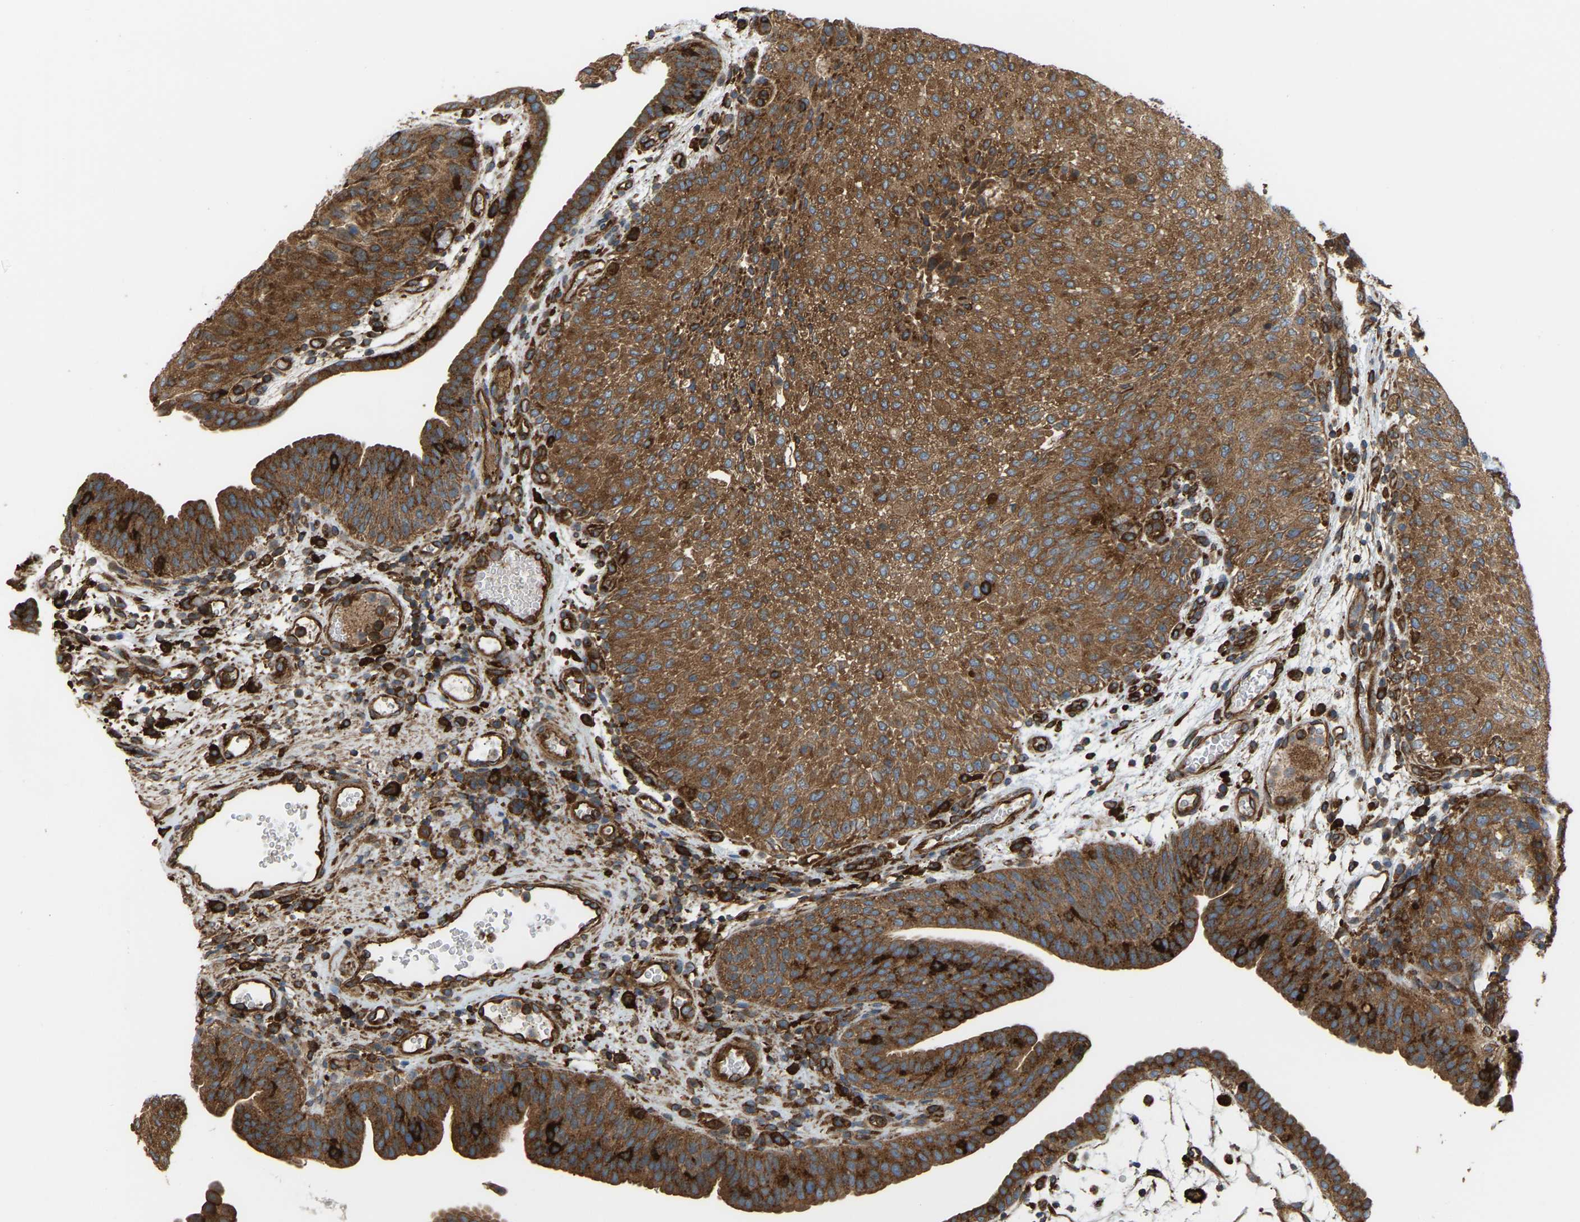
{"staining": {"intensity": "strong", "quantity": ">75%", "location": "cytoplasmic/membranous"}, "tissue": "urothelial cancer", "cell_type": "Tumor cells", "image_type": "cancer", "snomed": [{"axis": "morphology", "description": "Urothelial carcinoma, Low grade"}, {"axis": "morphology", "description": "Urothelial carcinoma, High grade"}, {"axis": "topography", "description": "Urinary bladder"}], "caption": "Immunohistochemical staining of human high-grade urothelial carcinoma displays strong cytoplasmic/membranous protein positivity in about >75% of tumor cells.", "gene": "PICALM", "patient": {"sex": "male", "age": 35}}